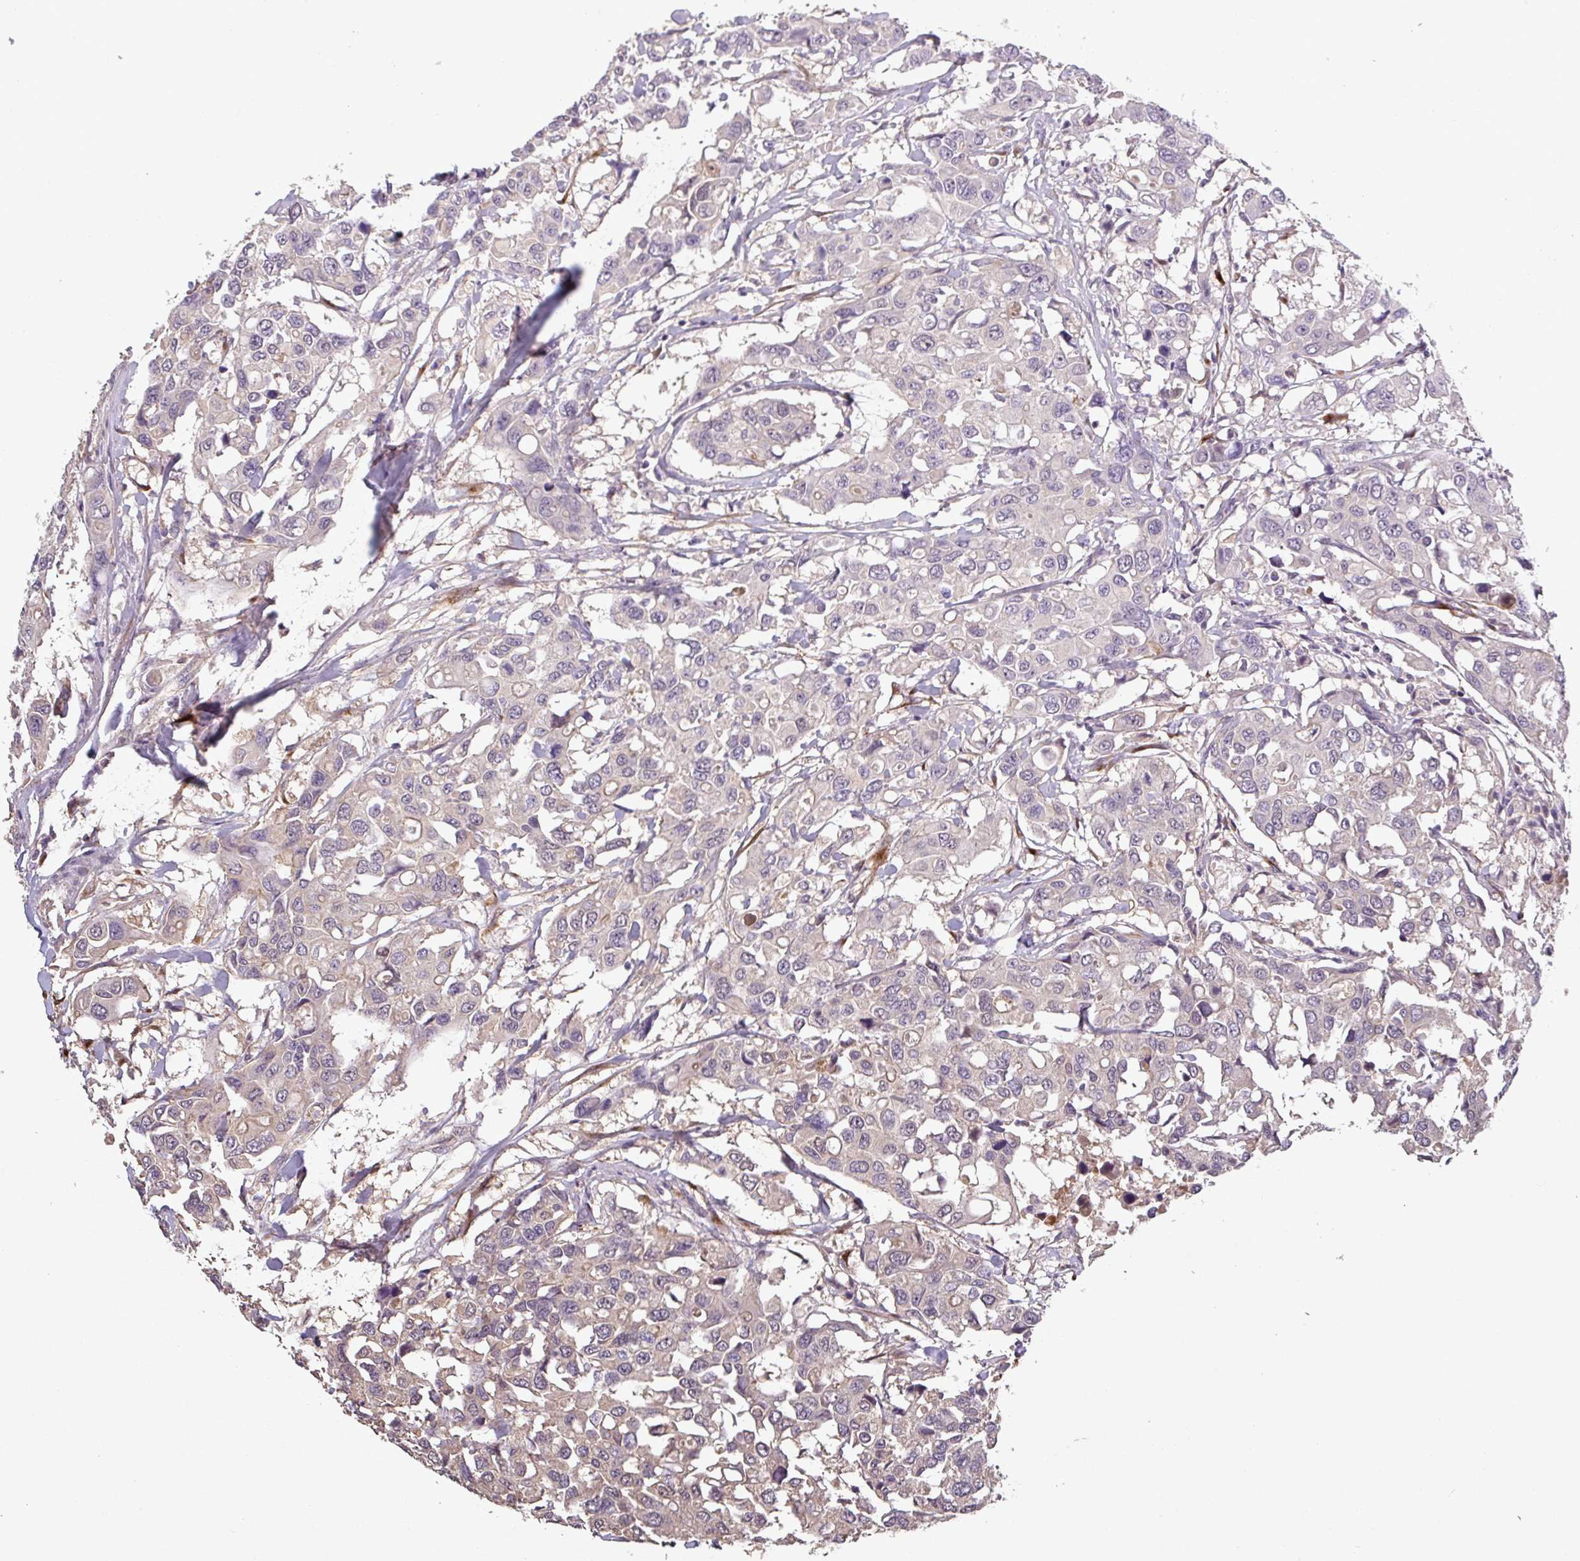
{"staining": {"intensity": "negative", "quantity": "none", "location": "none"}, "tissue": "colorectal cancer", "cell_type": "Tumor cells", "image_type": "cancer", "snomed": [{"axis": "morphology", "description": "Adenocarcinoma, NOS"}, {"axis": "topography", "description": "Colon"}], "caption": "The histopathology image reveals no staining of tumor cells in colorectal adenocarcinoma.", "gene": "ISLR", "patient": {"sex": "male", "age": 77}}